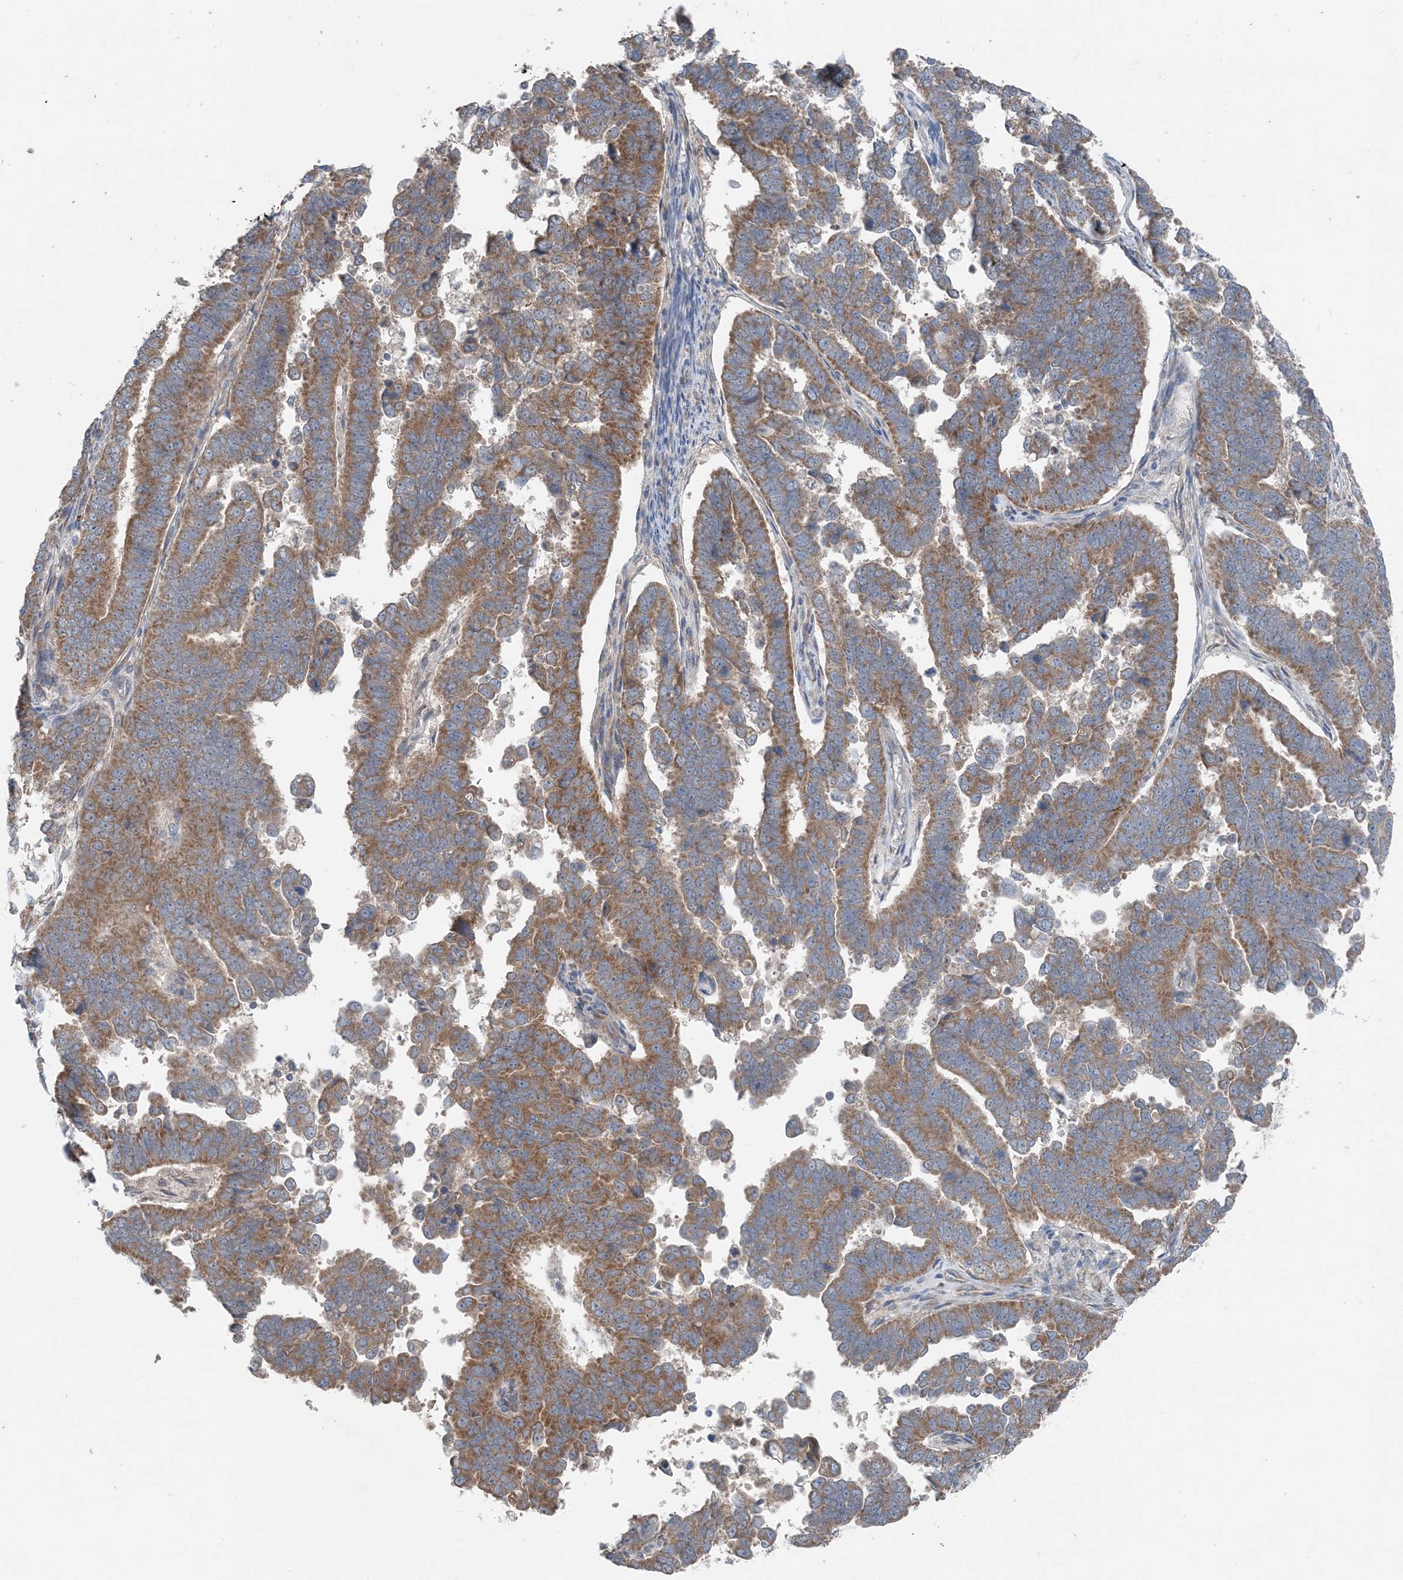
{"staining": {"intensity": "moderate", "quantity": ">75%", "location": "cytoplasmic/membranous"}, "tissue": "endometrial cancer", "cell_type": "Tumor cells", "image_type": "cancer", "snomed": [{"axis": "morphology", "description": "Adenocarcinoma, NOS"}, {"axis": "topography", "description": "Endometrium"}], "caption": "Immunohistochemistry (IHC) image of human adenocarcinoma (endometrial) stained for a protein (brown), which exhibits medium levels of moderate cytoplasmic/membranous positivity in about >75% of tumor cells.", "gene": "DHX30", "patient": {"sex": "female", "age": 75}}